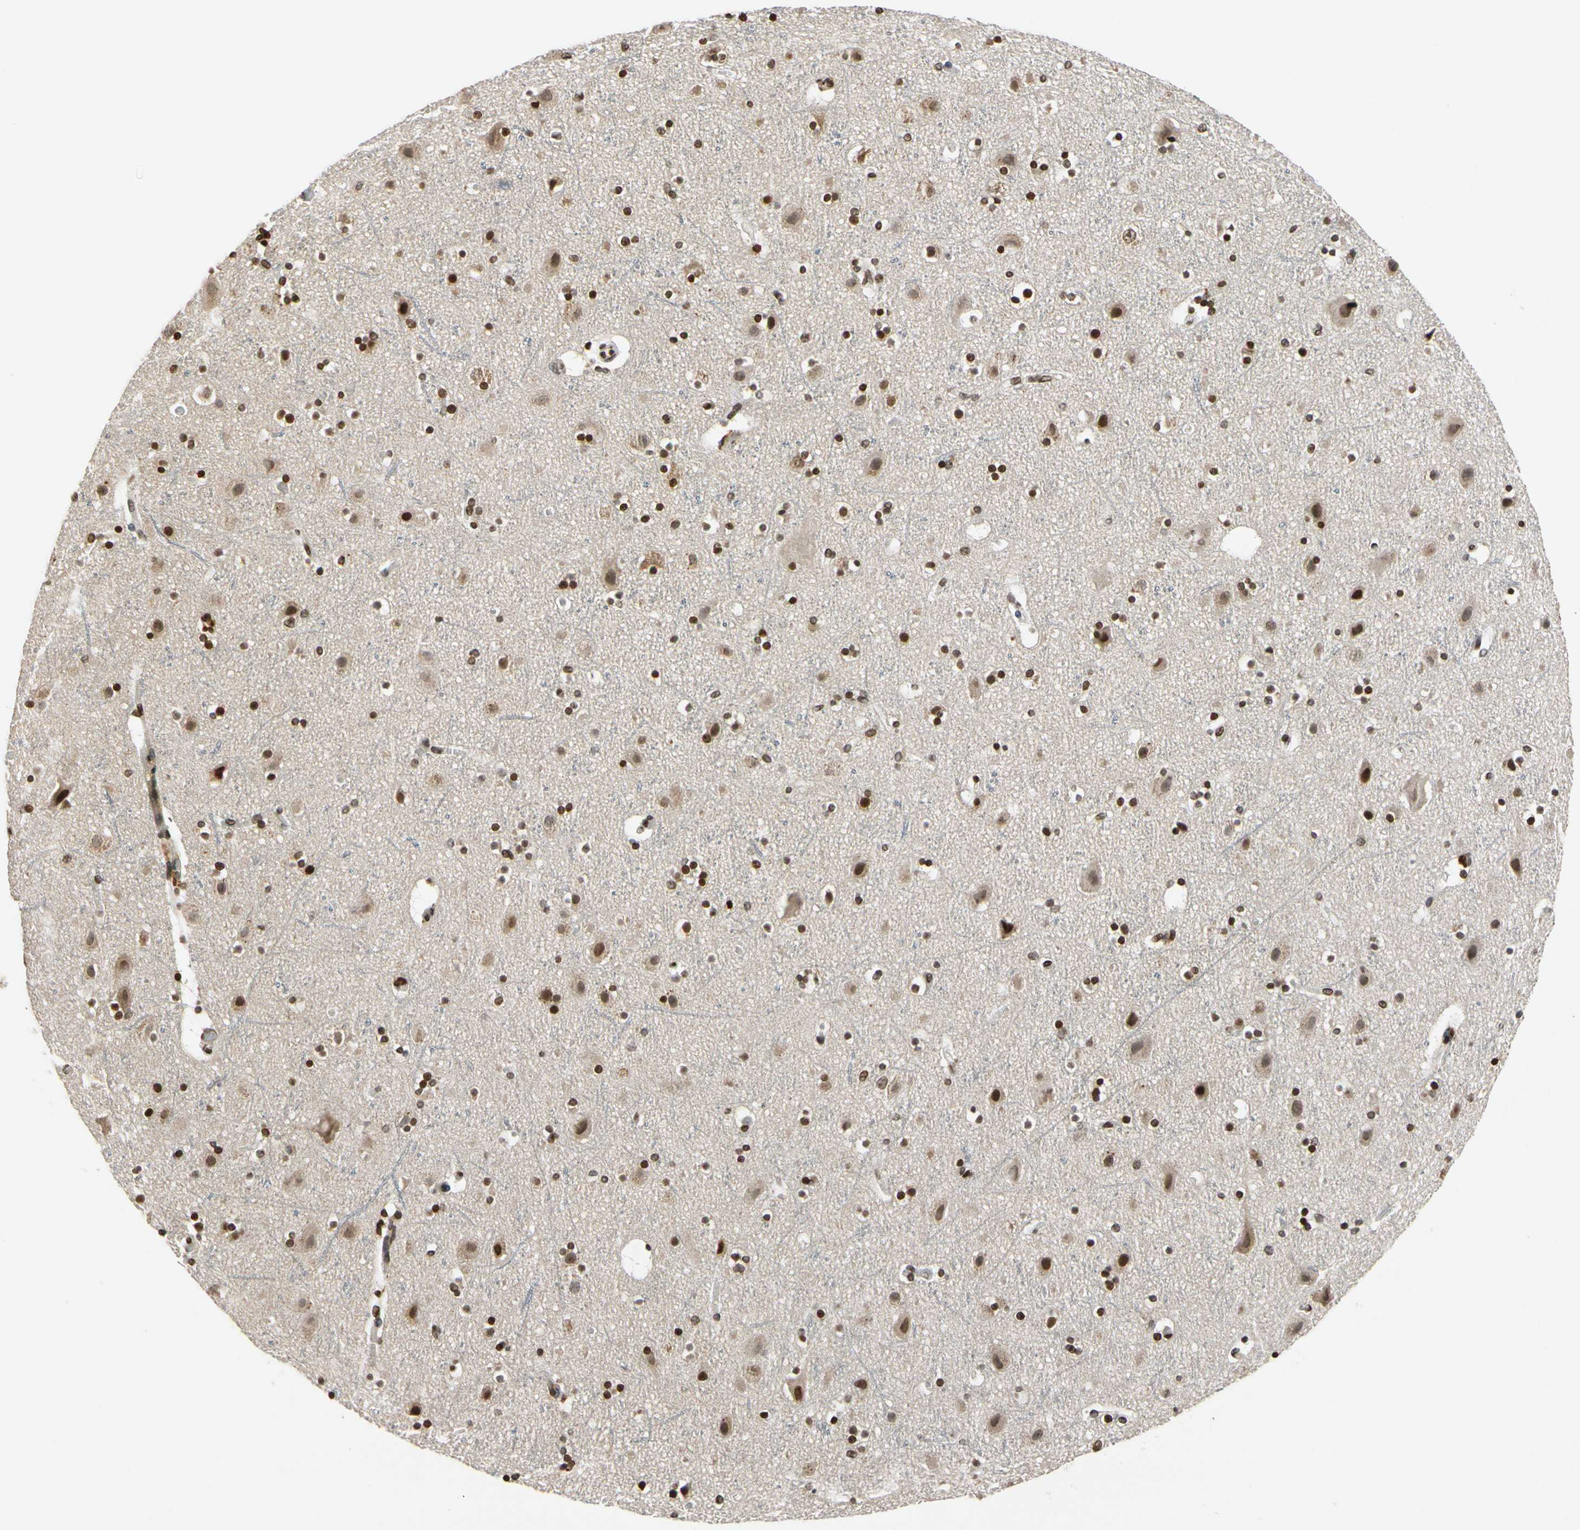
{"staining": {"intensity": "weak", "quantity": "25%-75%", "location": "cytoplasmic/membranous"}, "tissue": "cerebral cortex", "cell_type": "Endothelial cells", "image_type": "normal", "snomed": [{"axis": "morphology", "description": "Normal tissue, NOS"}, {"axis": "topography", "description": "Cerebral cortex"}], "caption": "Immunohistochemistry (IHC) histopathology image of normal cerebral cortex: cerebral cortex stained using IHC displays low levels of weak protein expression localized specifically in the cytoplasmic/membranous of endothelial cells, appearing as a cytoplasmic/membranous brown color.", "gene": "SLC27A6", "patient": {"sex": "male", "age": 45}}